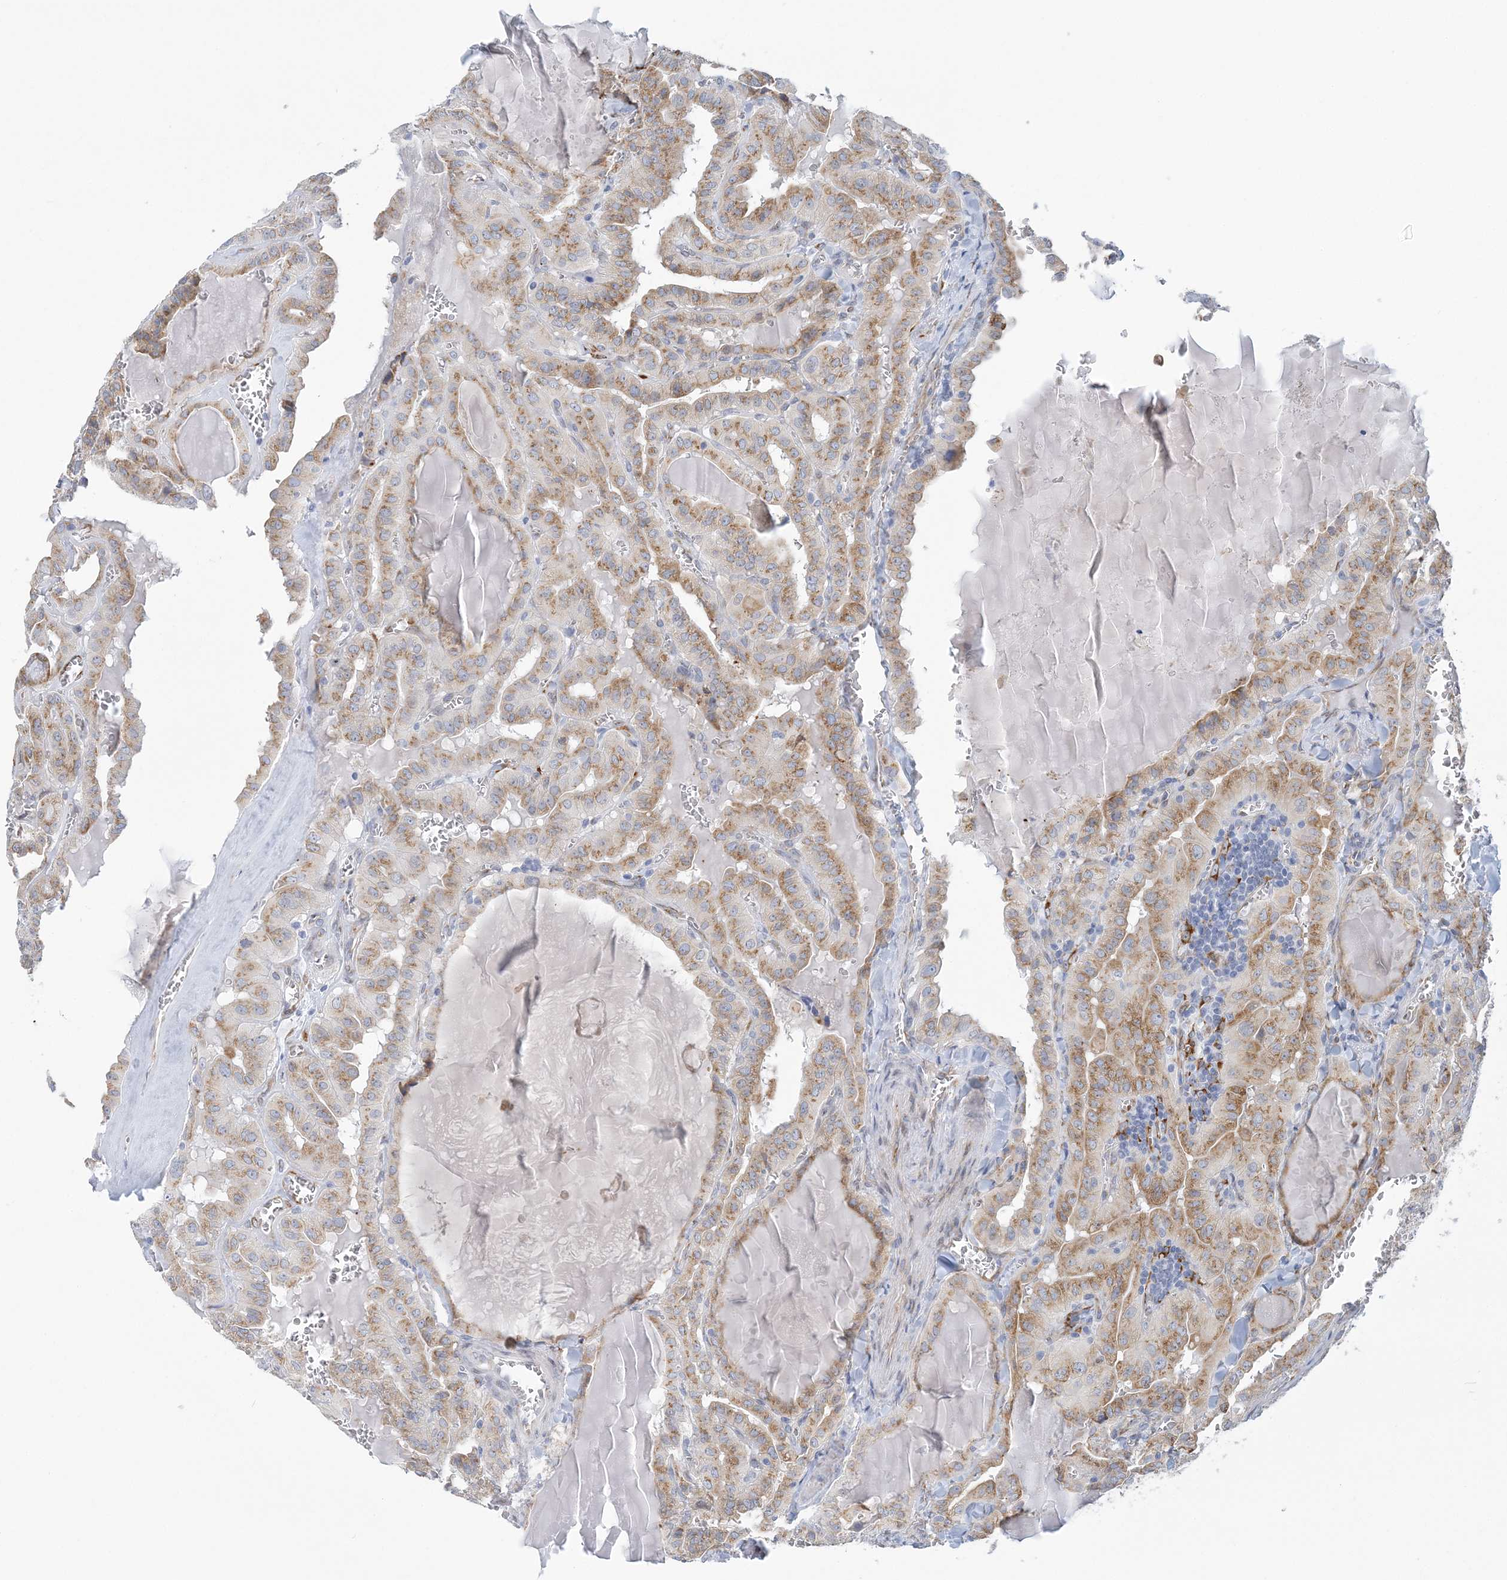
{"staining": {"intensity": "moderate", "quantity": "25%-75%", "location": "cytoplasmic/membranous"}, "tissue": "thyroid cancer", "cell_type": "Tumor cells", "image_type": "cancer", "snomed": [{"axis": "morphology", "description": "Papillary adenocarcinoma, NOS"}, {"axis": "topography", "description": "Thyroid gland"}], "caption": "A high-resolution histopathology image shows IHC staining of papillary adenocarcinoma (thyroid), which displays moderate cytoplasmic/membranous expression in approximately 25%-75% of tumor cells.", "gene": "PLEKHG4B", "patient": {"sex": "male", "age": 52}}